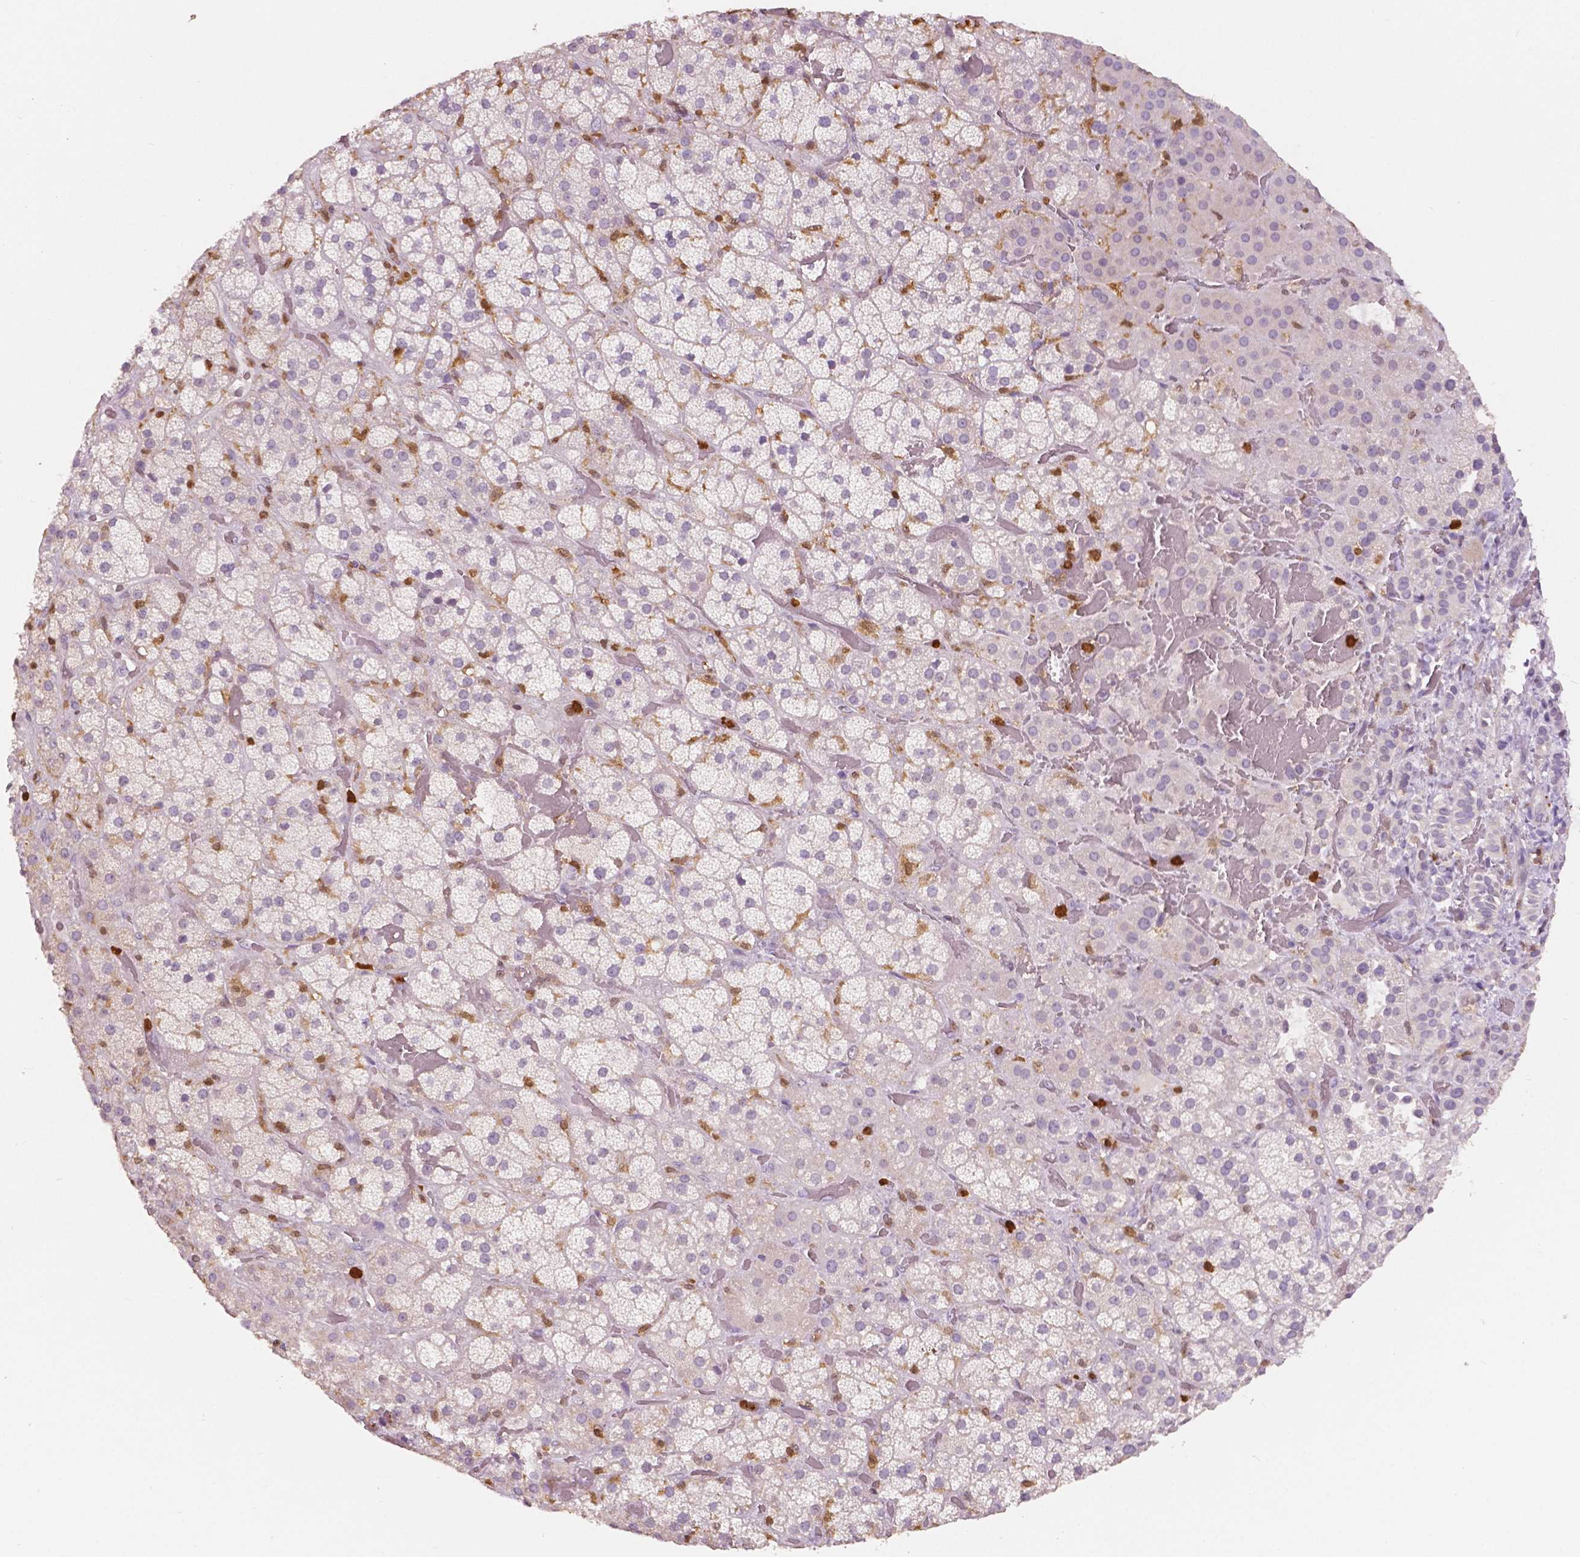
{"staining": {"intensity": "negative", "quantity": "none", "location": "none"}, "tissue": "adrenal gland", "cell_type": "Glandular cells", "image_type": "normal", "snomed": [{"axis": "morphology", "description": "Normal tissue, NOS"}, {"axis": "topography", "description": "Adrenal gland"}], "caption": "Image shows no protein positivity in glandular cells of benign adrenal gland.", "gene": "S100A4", "patient": {"sex": "male", "age": 57}}